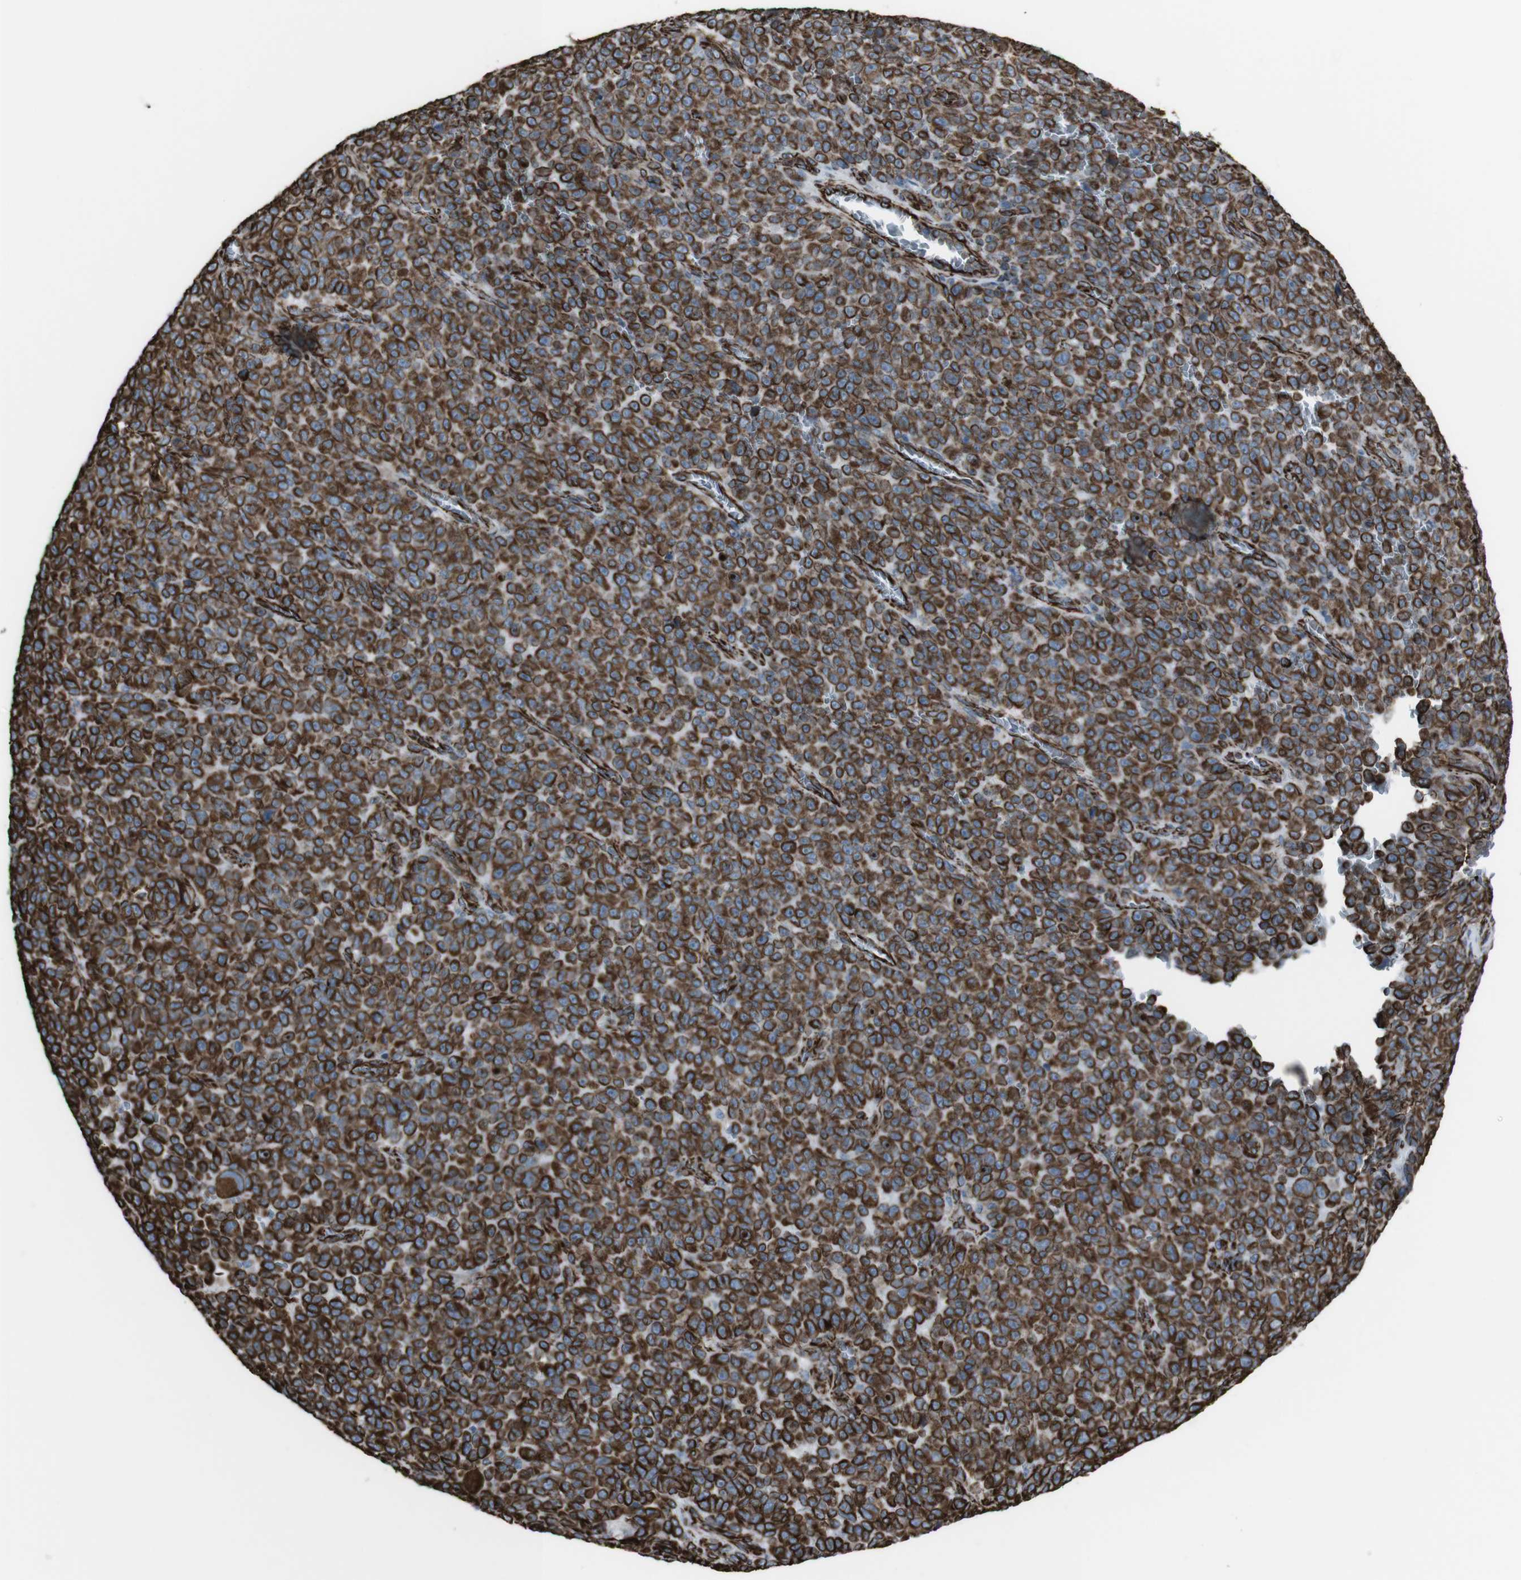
{"staining": {"intensity": "strong", "quantity": ">75%", "location": "cytoplasmic/membranous"}, "tissue": "melanoma", "cell_type": "Tumor cells", "image_type": "cancer", "snomed": [{"axis": "morphology", "description": "Malignant melanoma, NOS"}, {"axis": "topography", "description": "Skin"}], "caption": "This histopathology image reveals IHC staining of human melanoma, with high strong cytoplasmic/membranous expression in approximately >75% of tumor cells.", "gene": "ZDHHC6", "patient": {"sex": "female", "age": 82}}